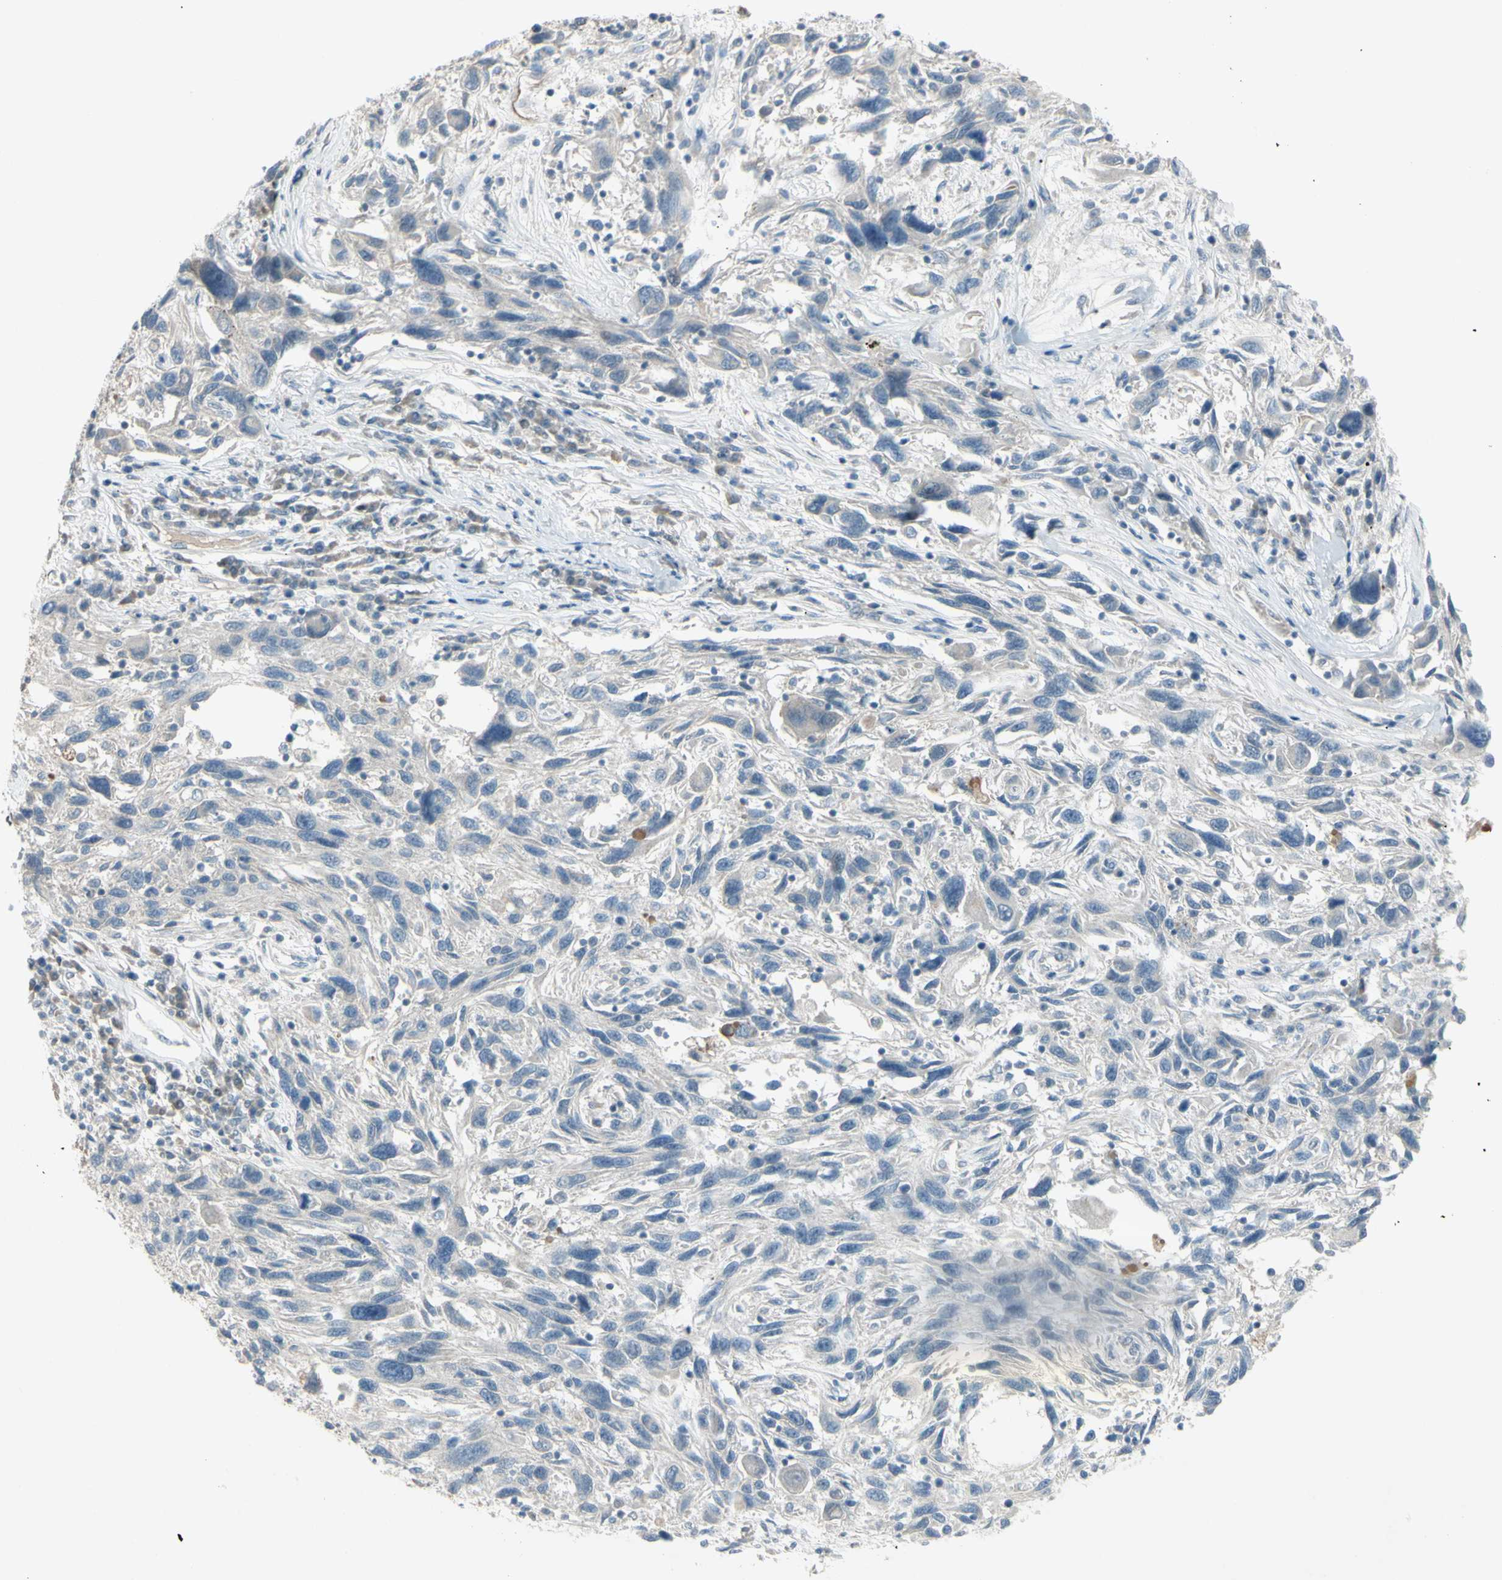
{"staining": {"intensity": "negative", "quantity": "none", "location": "none"}, "tissue": "melanoma", "cell_type": "Tumor cells", "image_type": "cancer", "snomed": [{"axis": "morphology", "description": "Malignant melanoma, NOS"}, {"axis": "topography", "description": "Skin"}], "caption": "Immunohistochemical staining of human melanoma shows no significant positivity in tumor cells. (DAB (3,3'-diaminobenzidine) IHC, high magnification).", "gene": "SH3GL2", "patient": {"sex": "male", "age": 53}}